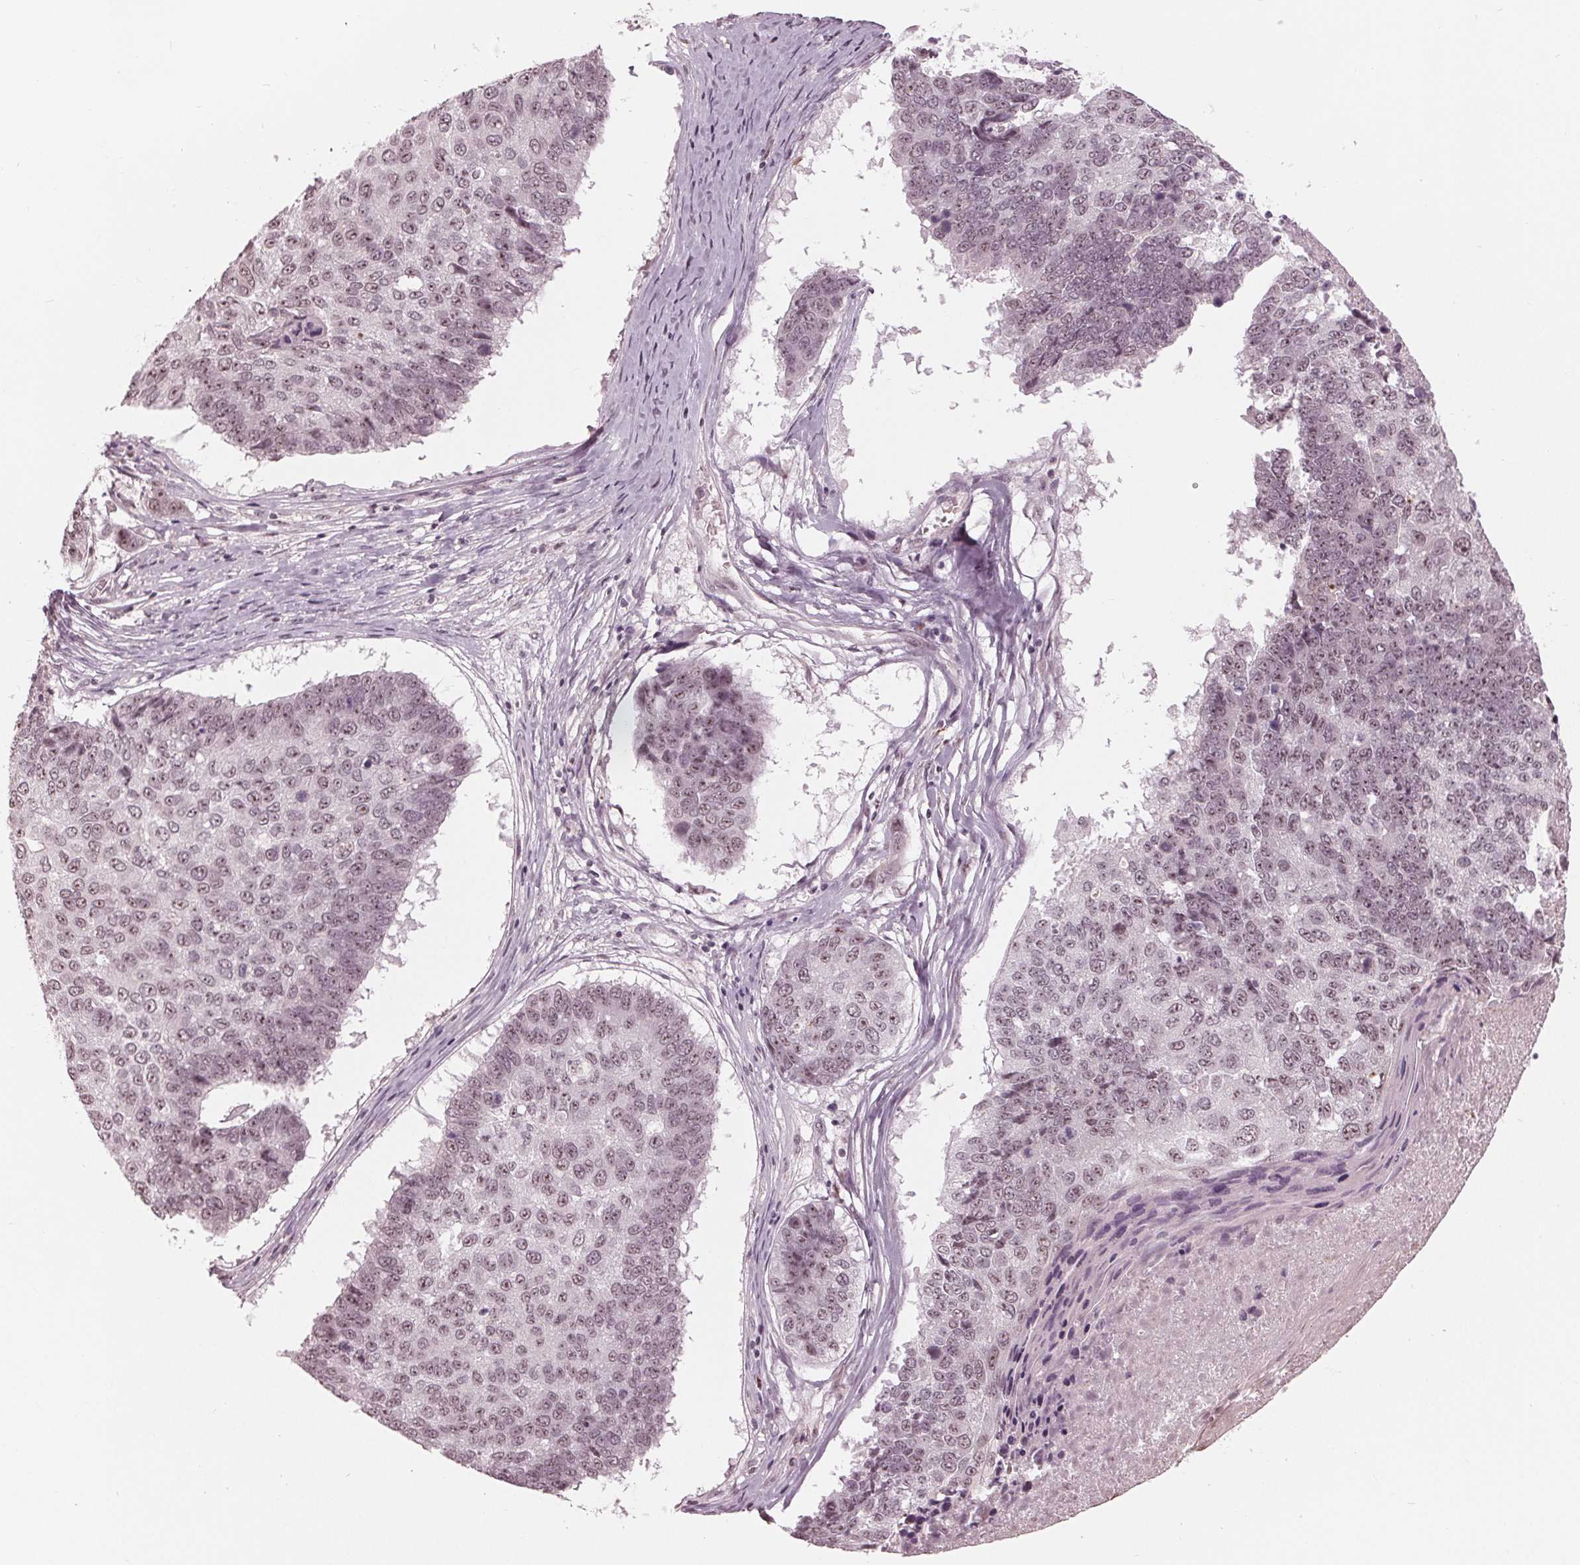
{"staining": {"intensity": "weak", "quantity": ">75%", "location": "nuclear"}, "tissue": "lung cancer", "cell_type": "Tumor cells", "image_type": "cancer", "snomed": [{"axis": "morphology", "description": "Squamous cell carcinoma, NOS"}, {"axis": "topography", "description": "Lung"}], "caption": "Lung cancer was stained to show a protein in brown. There is low levels of weak nuclear positivity in about >75% of tumor cells.", "gene": "SLX4", "patient": {"sex": "male", "age": 73}}